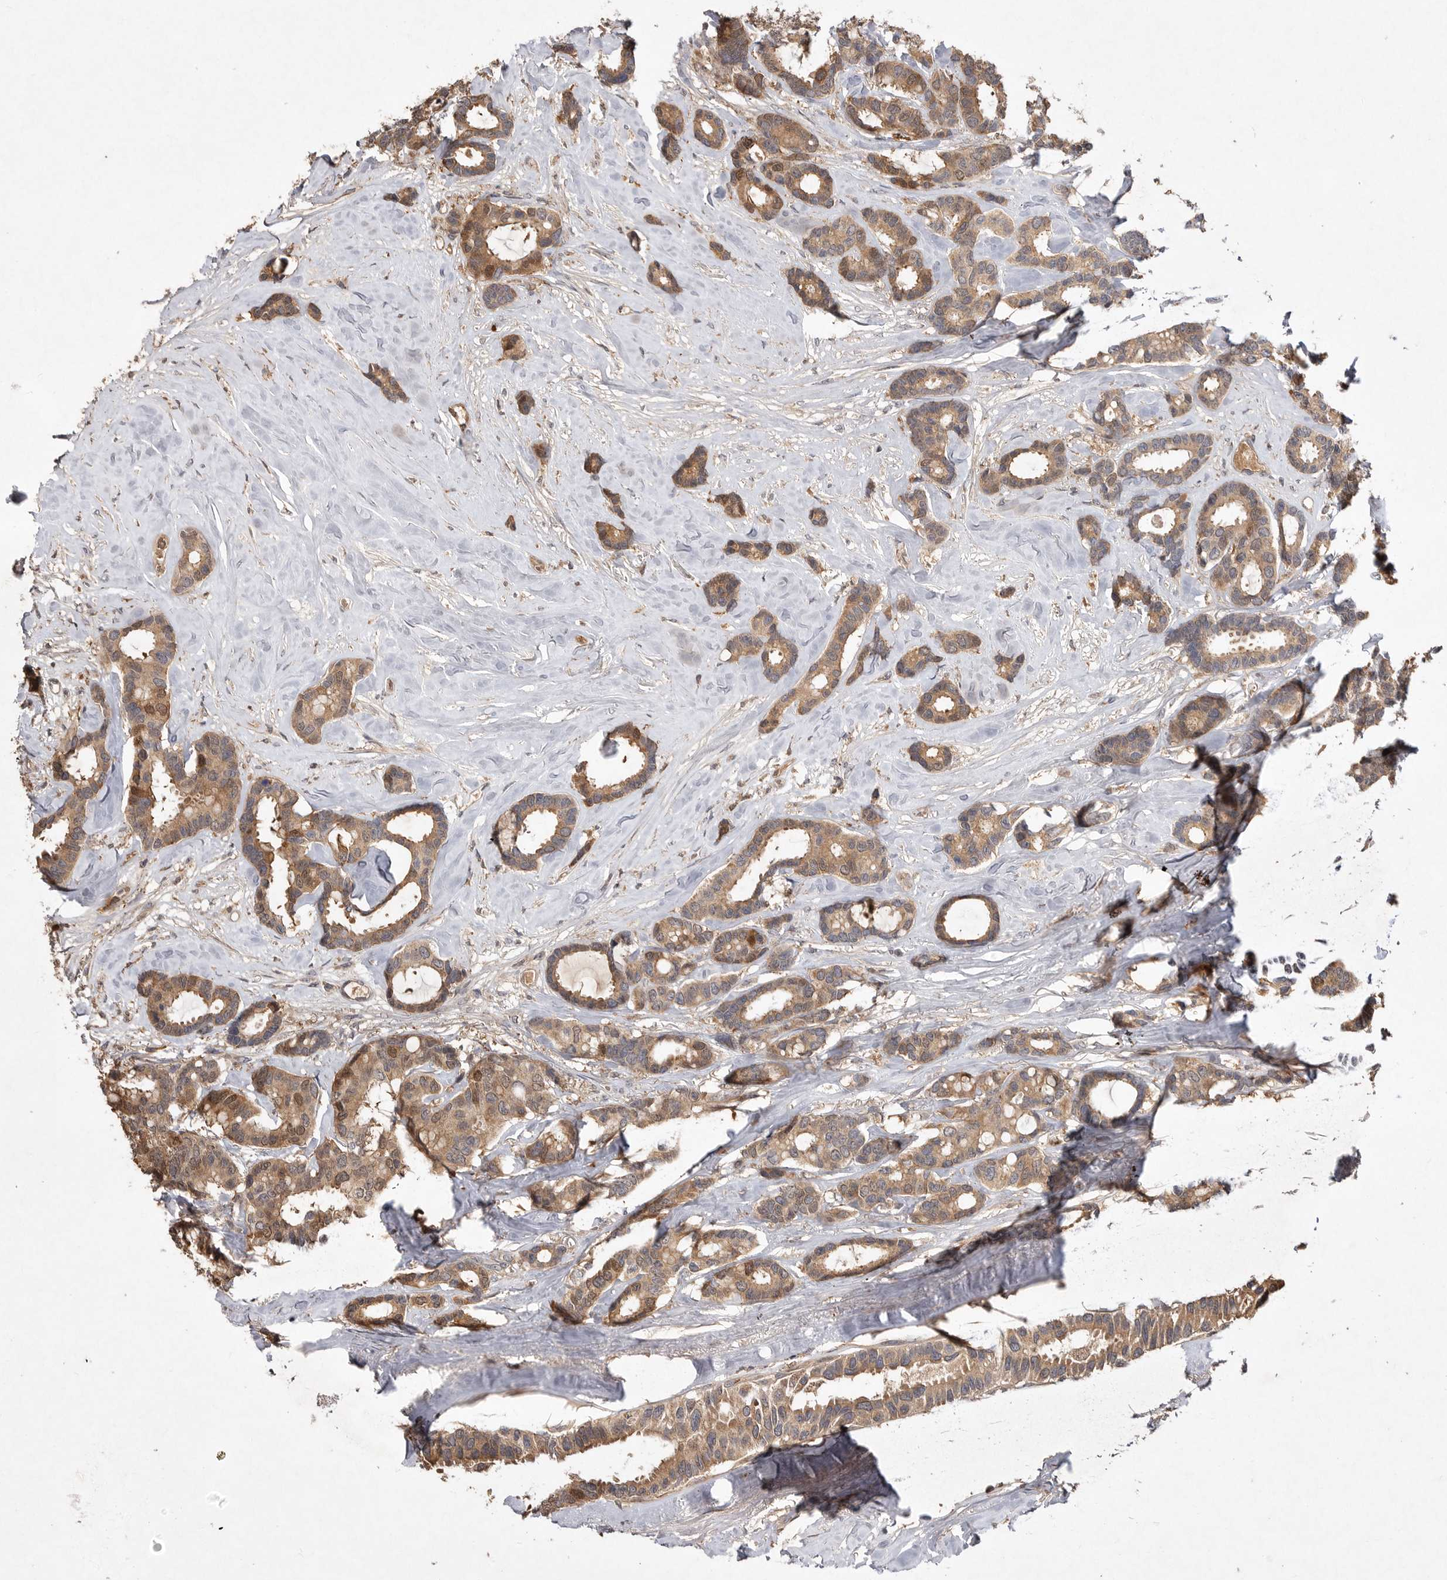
{"staining": {"intensity": "moderate", "quantity": ">75%", "location": "cytoplasmic/membranous"}, "tissue": "breast cancer", "cell_type": "Tumor cells", "image_type": "cancer", "snomed": [{"axis": "morphology", "description": "Duct carcinoma"}, {"axis": "topography", "description": "Breast"}], "caption": "Protein analysis of breast intraductal carcinoma tissue demonstrates moderate cytoplasmic/membranous expression in about >75% of tumor cells.", "gene": "VN1R4", "patient": {"sex": "female", "age": 87}}